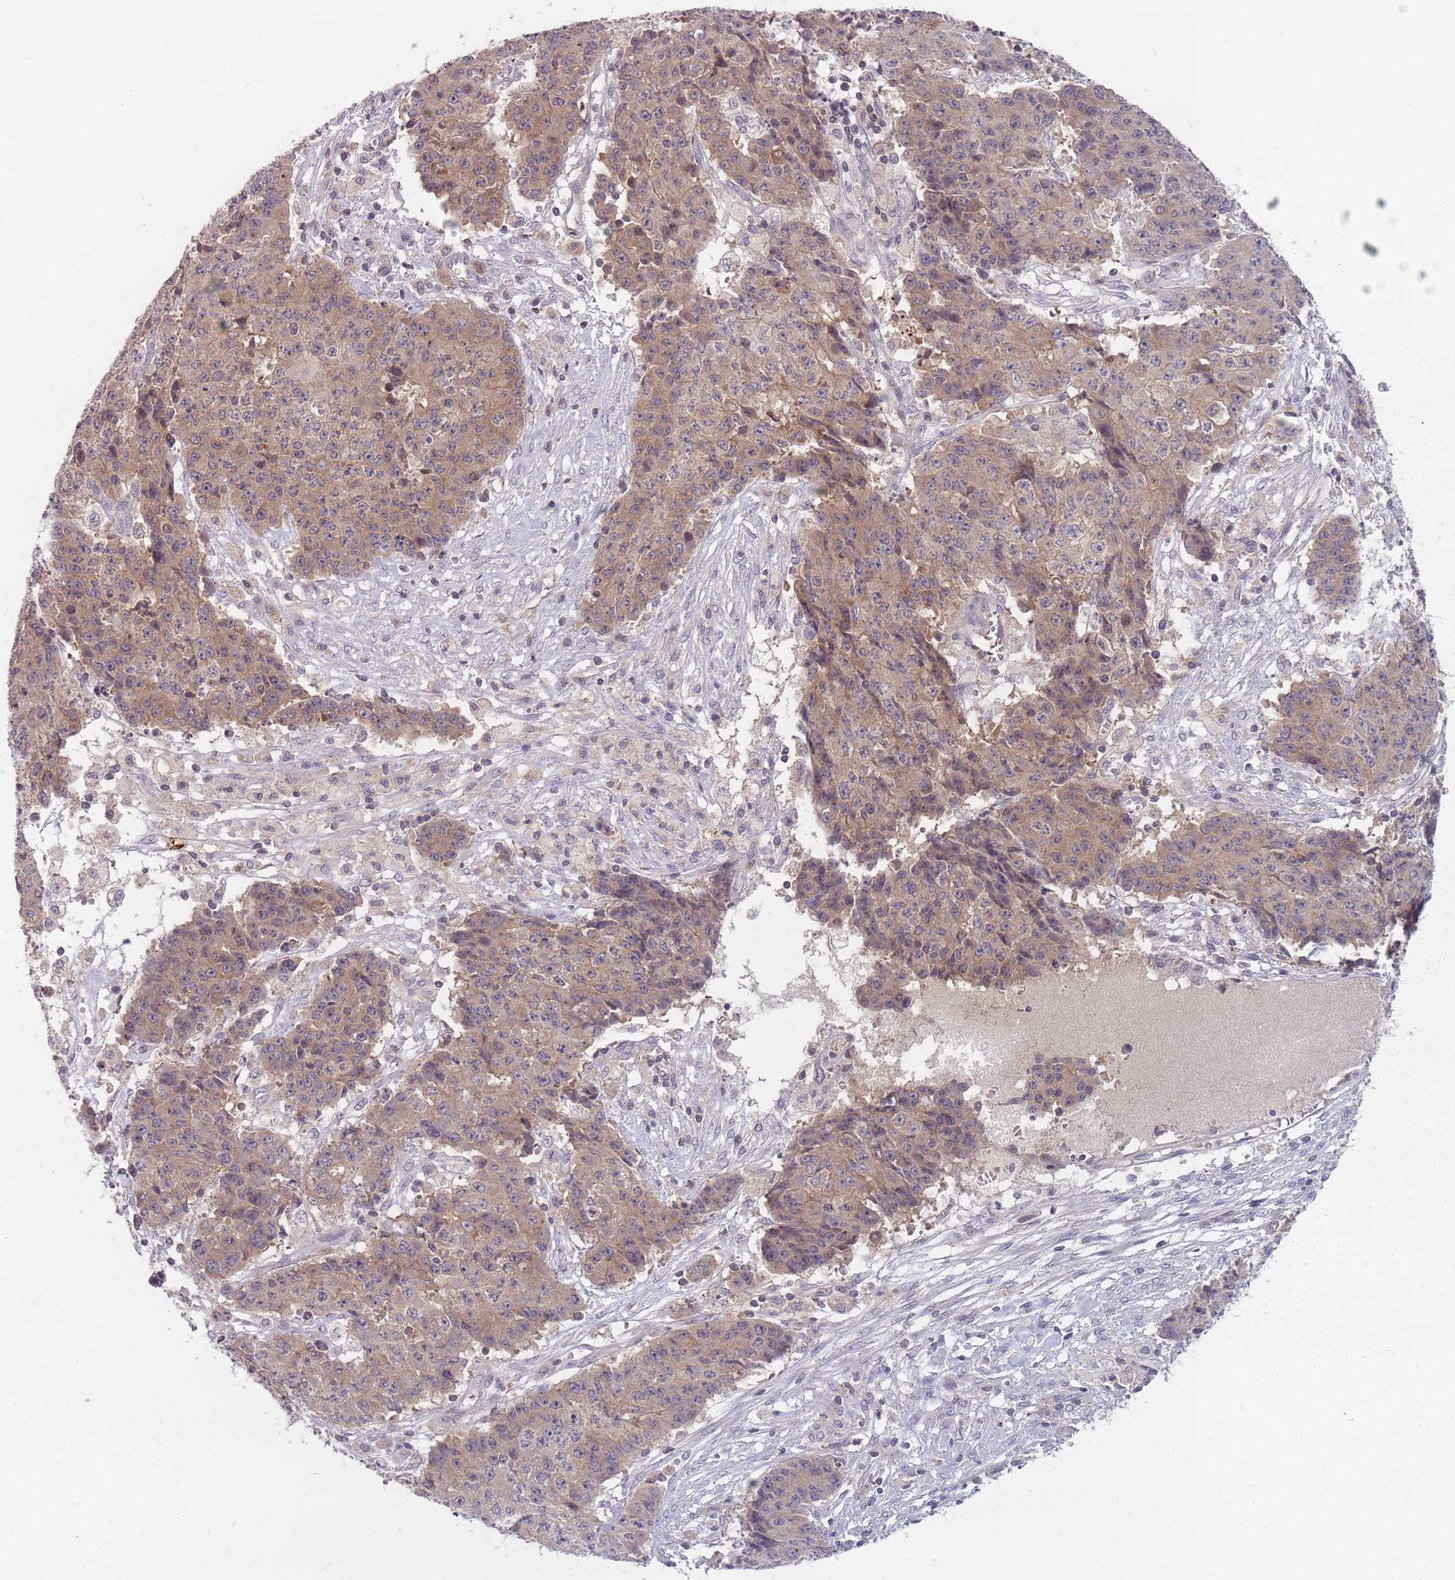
{"staining": {"intensity": "weak", "quantity": ">75%", "location": "cytoplasmic/membranous"}, "tissue": "ovarian cancer", "cell_type": "Tumor cells", "image_type": "cancer", "snomed": [{"axis": "morphology", "description": "Carcinoma, endometroid"}, {"axis": "topography", "description": "Ovary"}], "caption": "This image exhibits immunohistochemistry (IHC) staining of human endometroid carcinoma (ovarian), with low weak cytoplasmic/membranous positivity in about >75% of tumor cells.", "gene": "ASB13", "patient": {"sex": "female", "age": 42}}